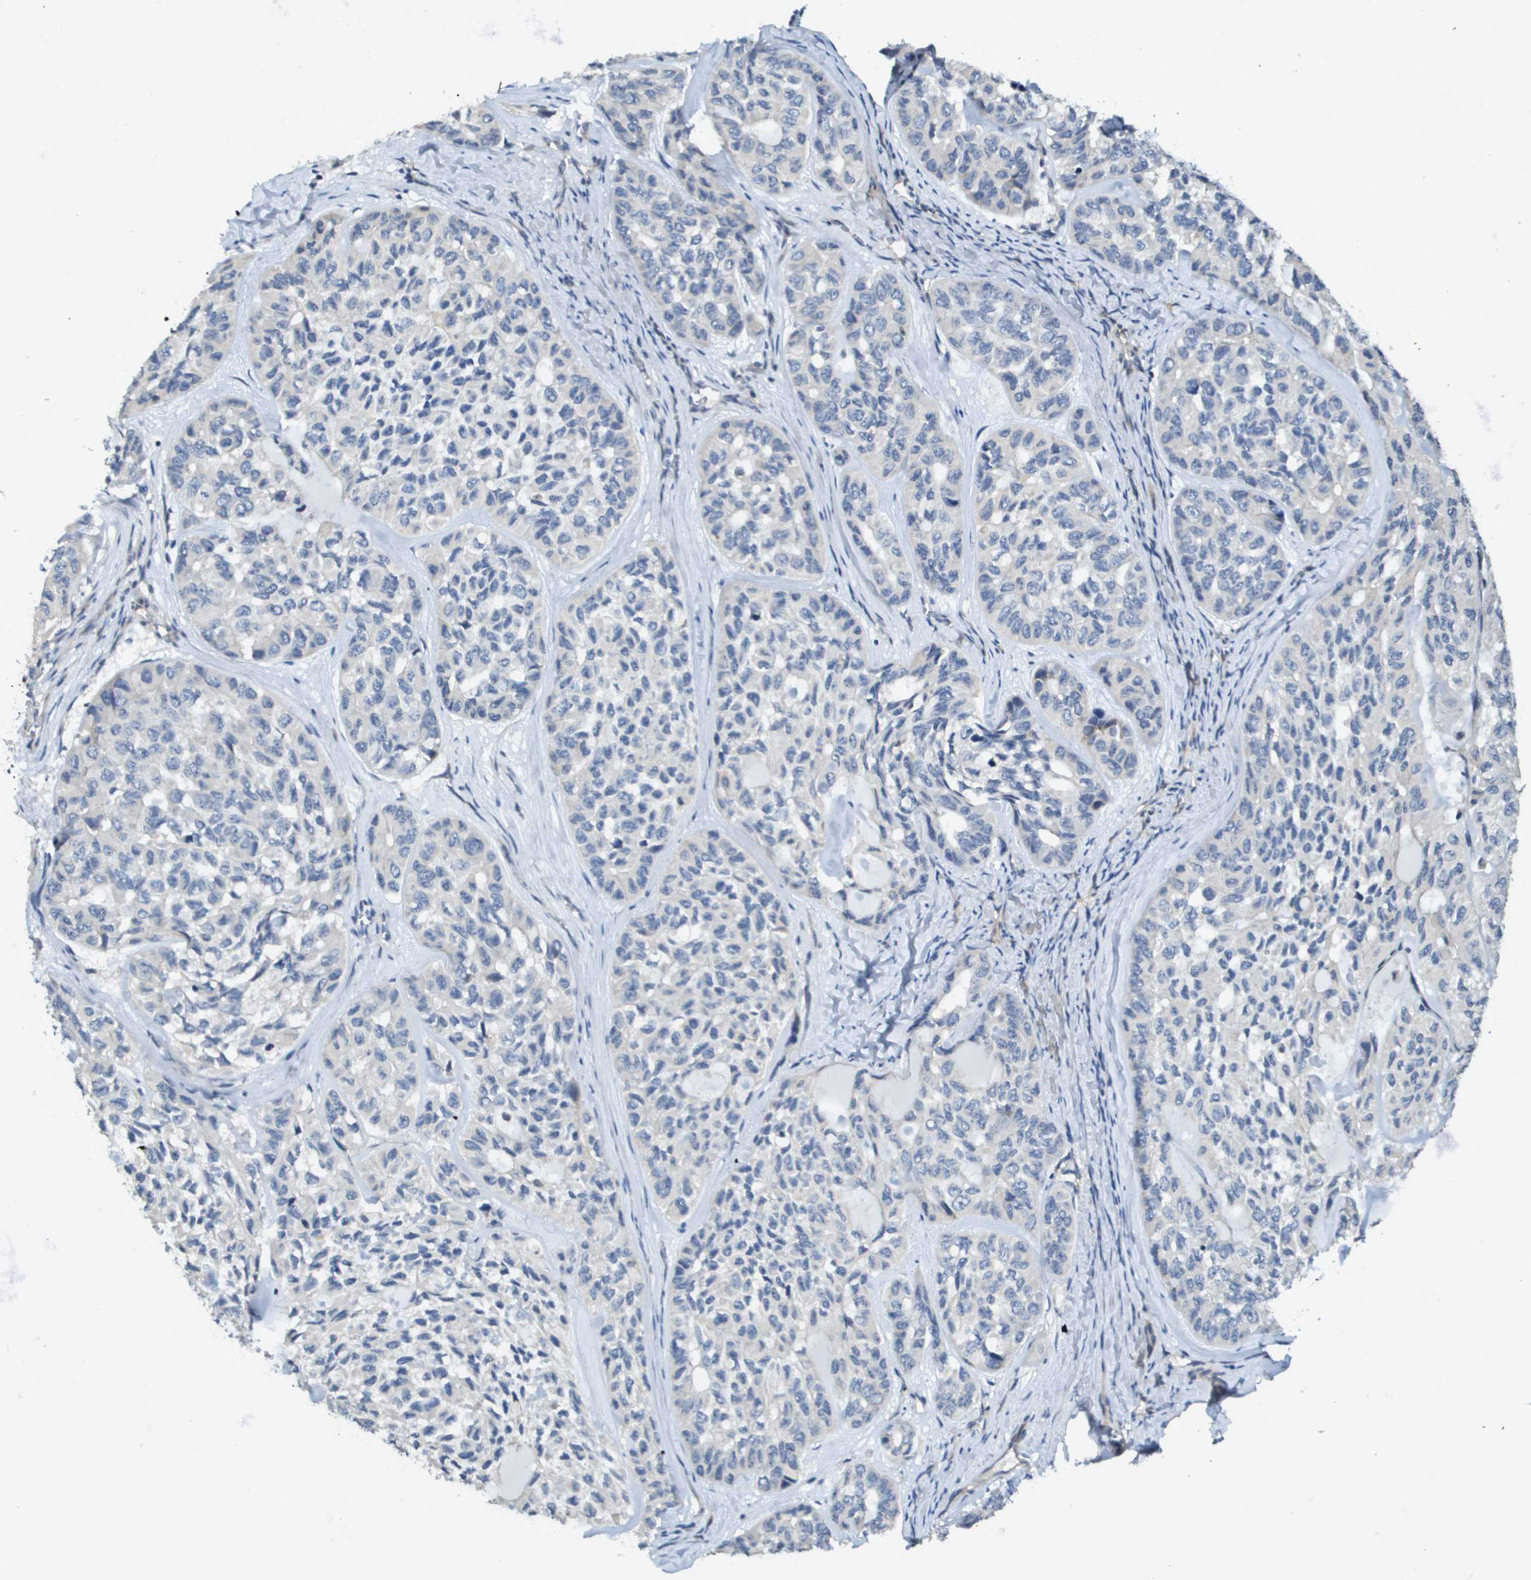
{"staining": {"intensity": "negative", "quantity": "none", "location": "none"}, "tissue": "head and neck cancer", "cell_type": "Tumor cells", "image_type": "cancer", "snomed": [{"axis": "morphology", "description": "Adenocarcinoma, NOS"}, {"axis": "topography", "description": "Salivary gland, NOS"}, {"axis": "topography", "description": "Head-Neck"}], "caption": "Immunohistochemistry image of neoplastic tissue: head and neck cancer stained with DAB reveals no significant protein expression in tumor cells.", "gene": "SCN4B", "patient": {"sex": "female", "age": 76}}